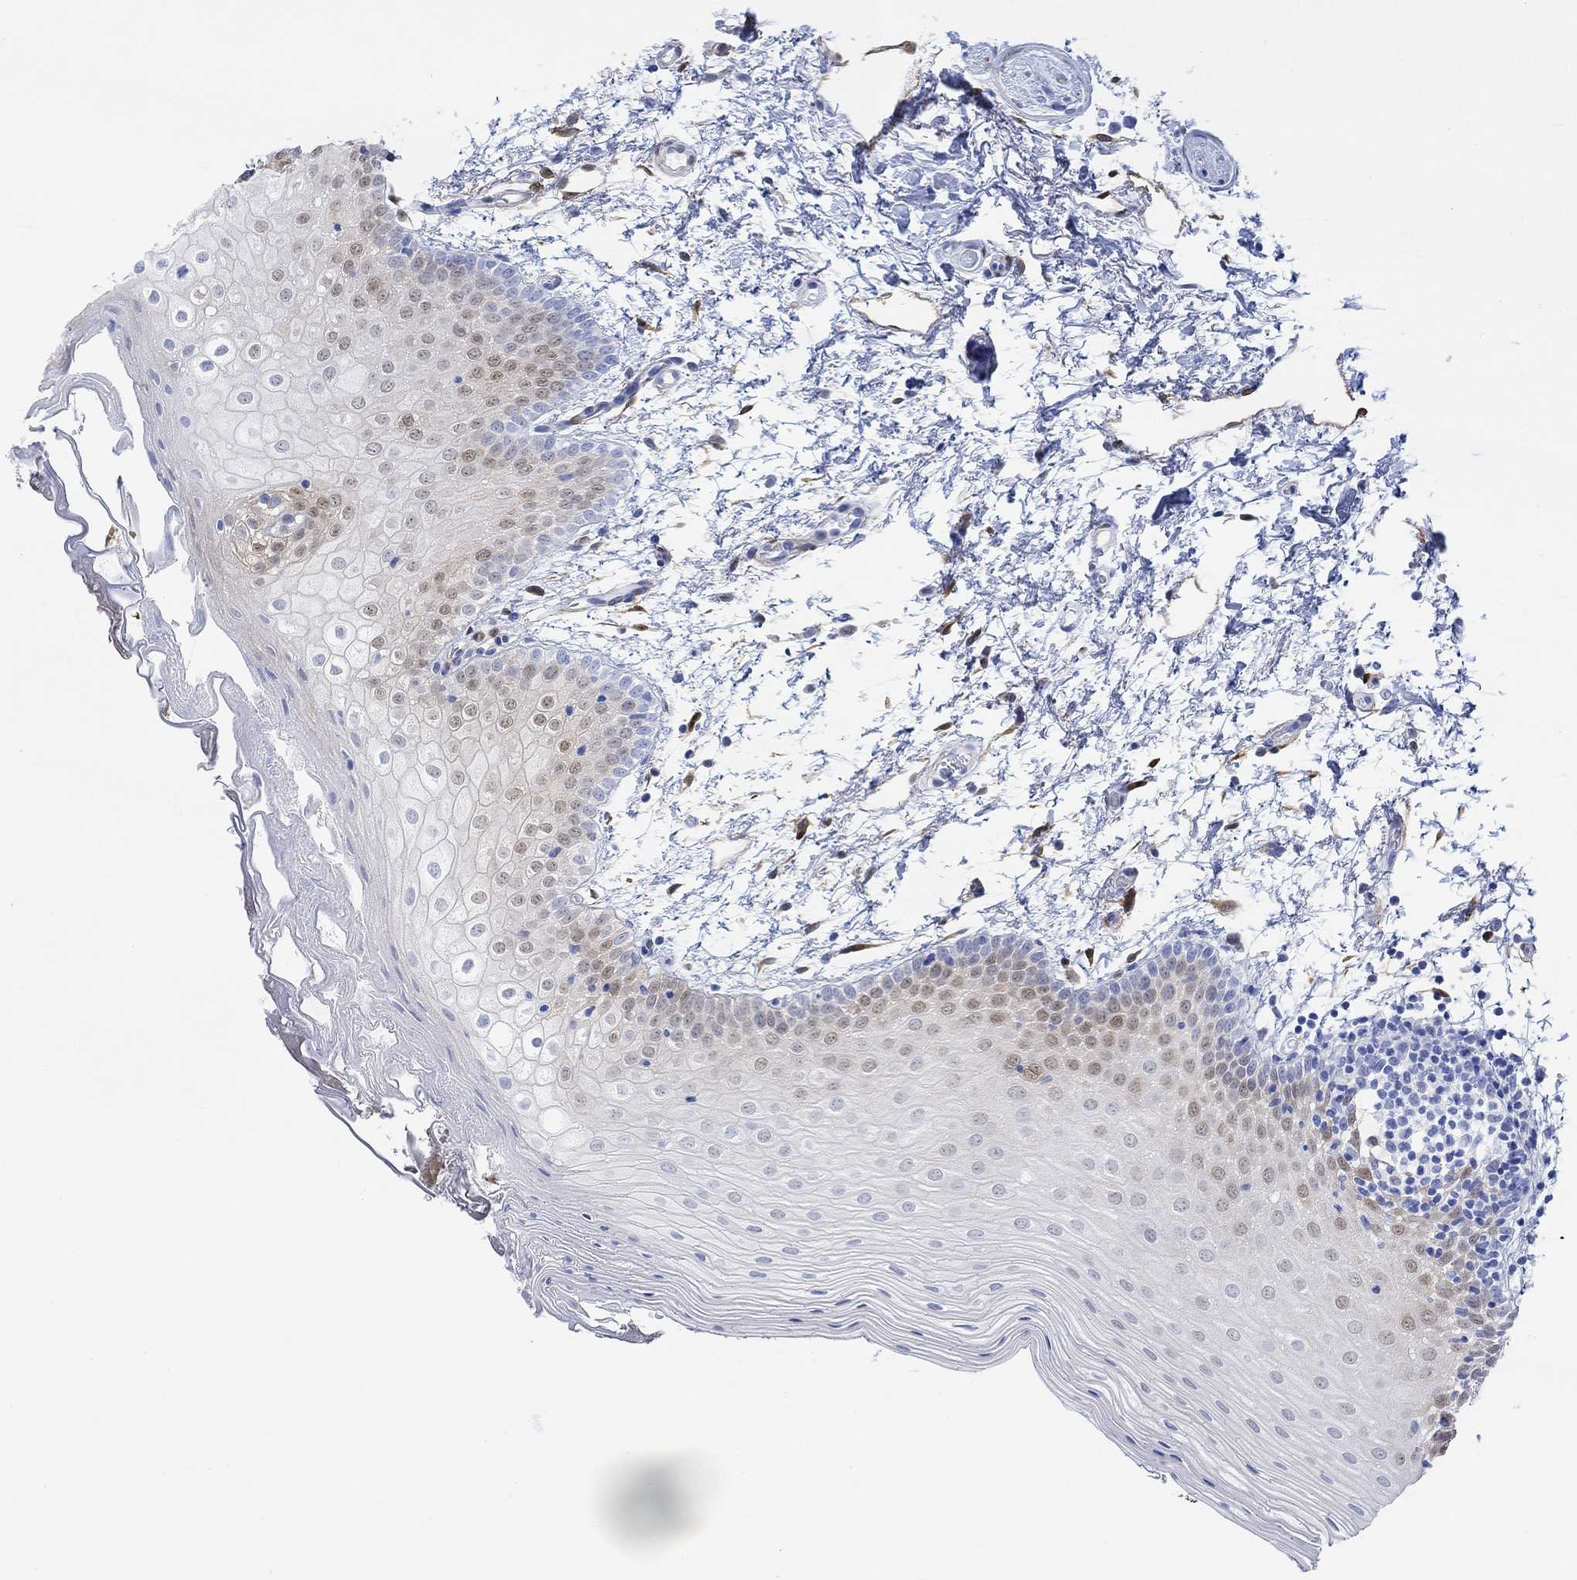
{"staining": {"intensity": "weak", "quantity": "<25%", "location": "nuclear"}, "tissue": "oral mucosa", "cell_type": "Squamous epithelial cells", "image_type": "normal", "snomed": [{"axis": "morphology", "description": "Normal tissue, NOS"}, {"axis": "topography", "description": "Oral tissue"}, {"axis": "topography", "description": "Tounge, NOS"}], "caption": "Immunohistochemistry (IHC) photomicrograph of benign human oral mucosa stained for a protein (brown), which demonstrates no expression in squamous epithelial cells.", "gene": "TPPP3", "patient": {"sex": "female", "age": 86}}